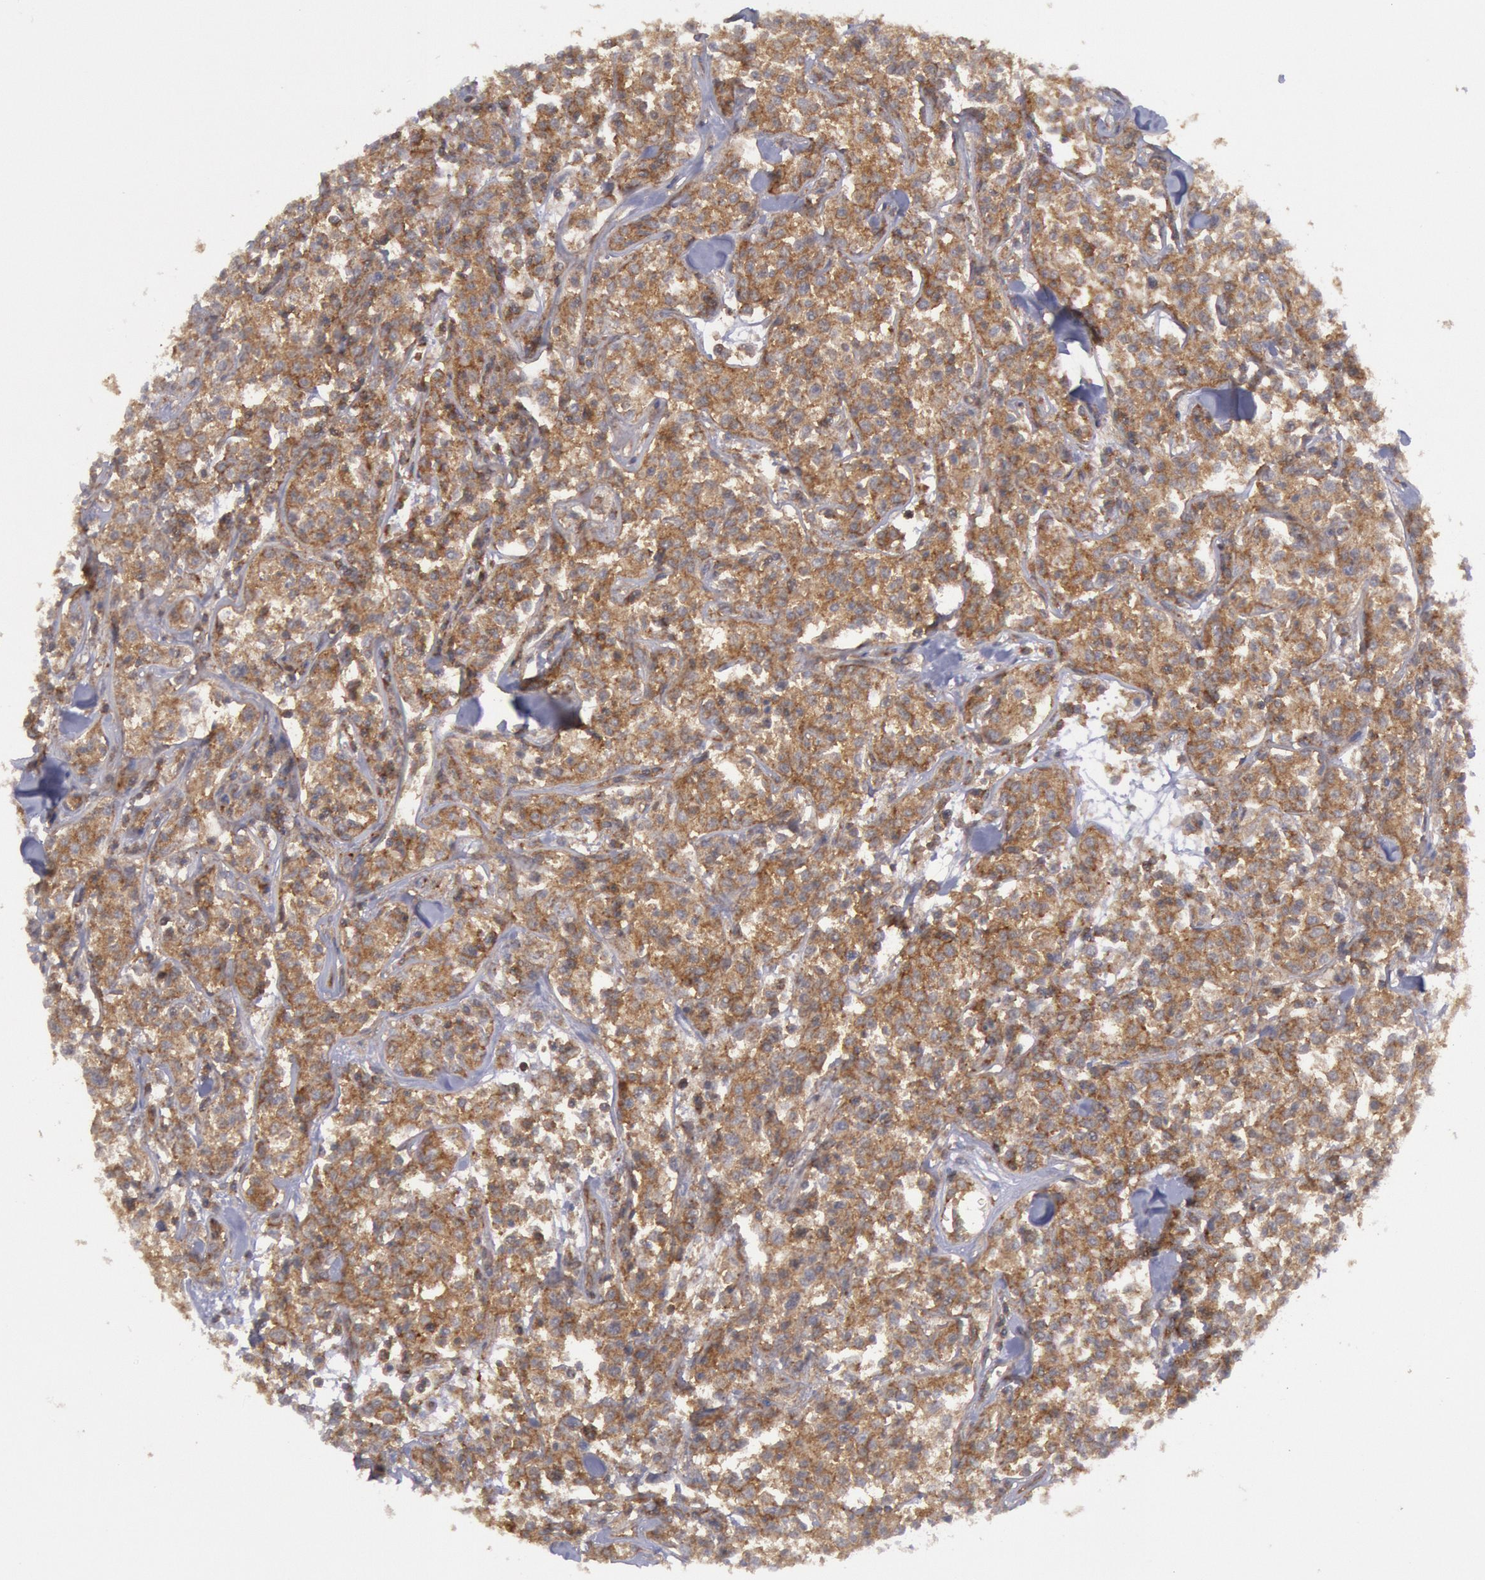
{"staining": {"intensity": "moderate", "quantity": ">75%", "location": "cytoplasmic/membranous"}, "tissue": "lymphoma", "cell_type": "Tumor cells", "image_type": "cancer", "snomed": [{"axis": "morphology", "description": "Malignant lymphoma, non-Hodgkin's type, Low grade"}, {"axis": "topography", "description": "Small intestine"}], "caption": "A photomicrograph of human low-grade malignant lymphoma, non-Hodgkin's type stained for a protein demonstrates moderate cytoplasmic/membranous brown staining in tumor cells. (brown staining indicates protein expression, while blue staining denotes nuclei).", "gene": "STX4", "patient": {"sex": "female", "age": 59}}